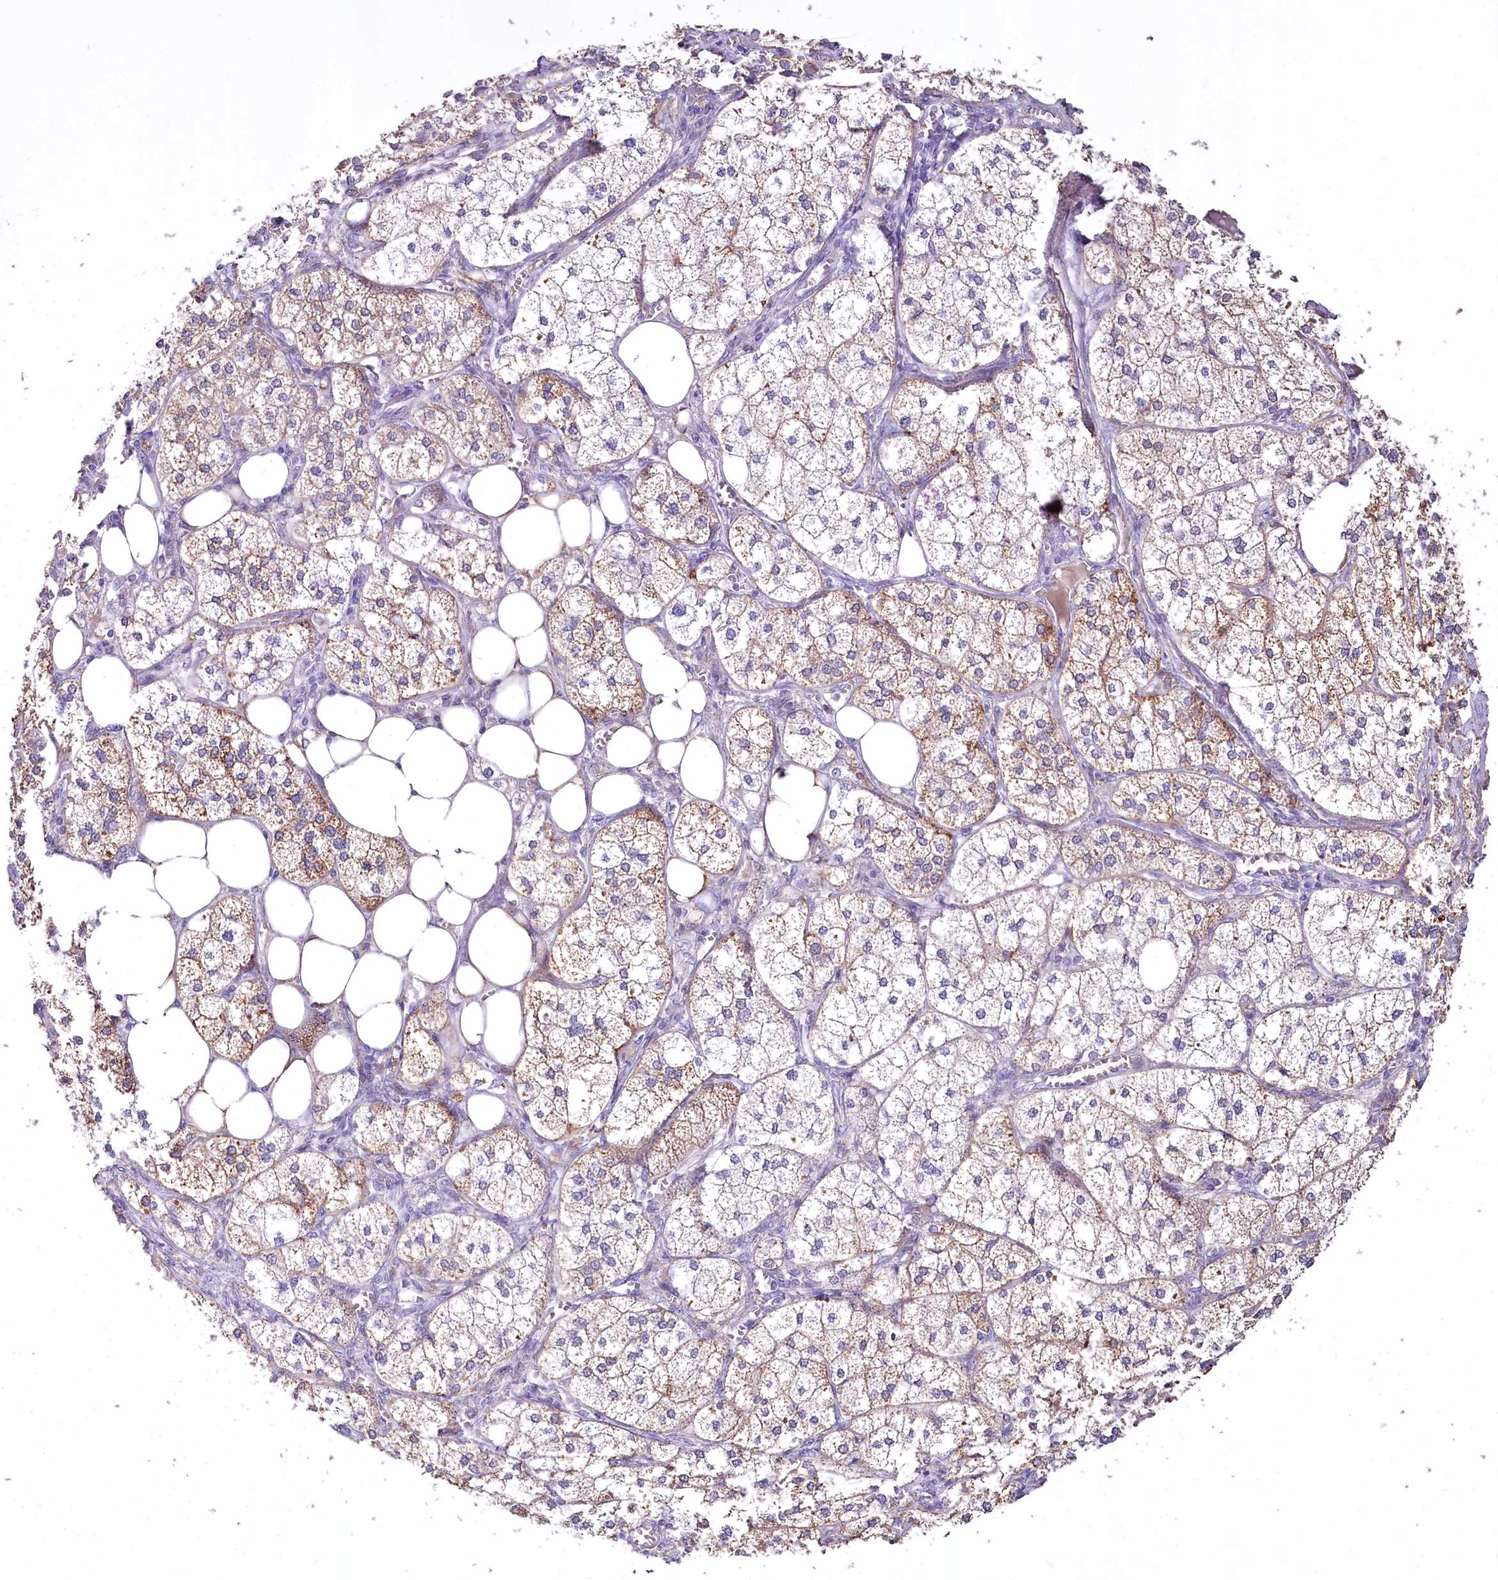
{"staining": {"intensity": "strong", "quantity": "25%-75%", "location": "cytoplasmic/membranous"}, "tissue": "adrenal gland", "cell_type": "Glandular cells", "image_type": "normal", "snomed": [{"axis": "morphology", "description": "Normal tissue, NOS"}, {"axis": "topography", "description": "Adrenal gland"}], "caption": "IHC (DAB) staining of unremarkable human adrenal gland displays strong cytoplasmic/membranous protein expression in approximately 25%-75% of glandular cells. The protein is stained brown, and the nuclei are stained in blue (DAB IHC with brightfield microscopy, high magnification).", "gene": "PTER", "patient": {"sex": "female", "age": 61}}